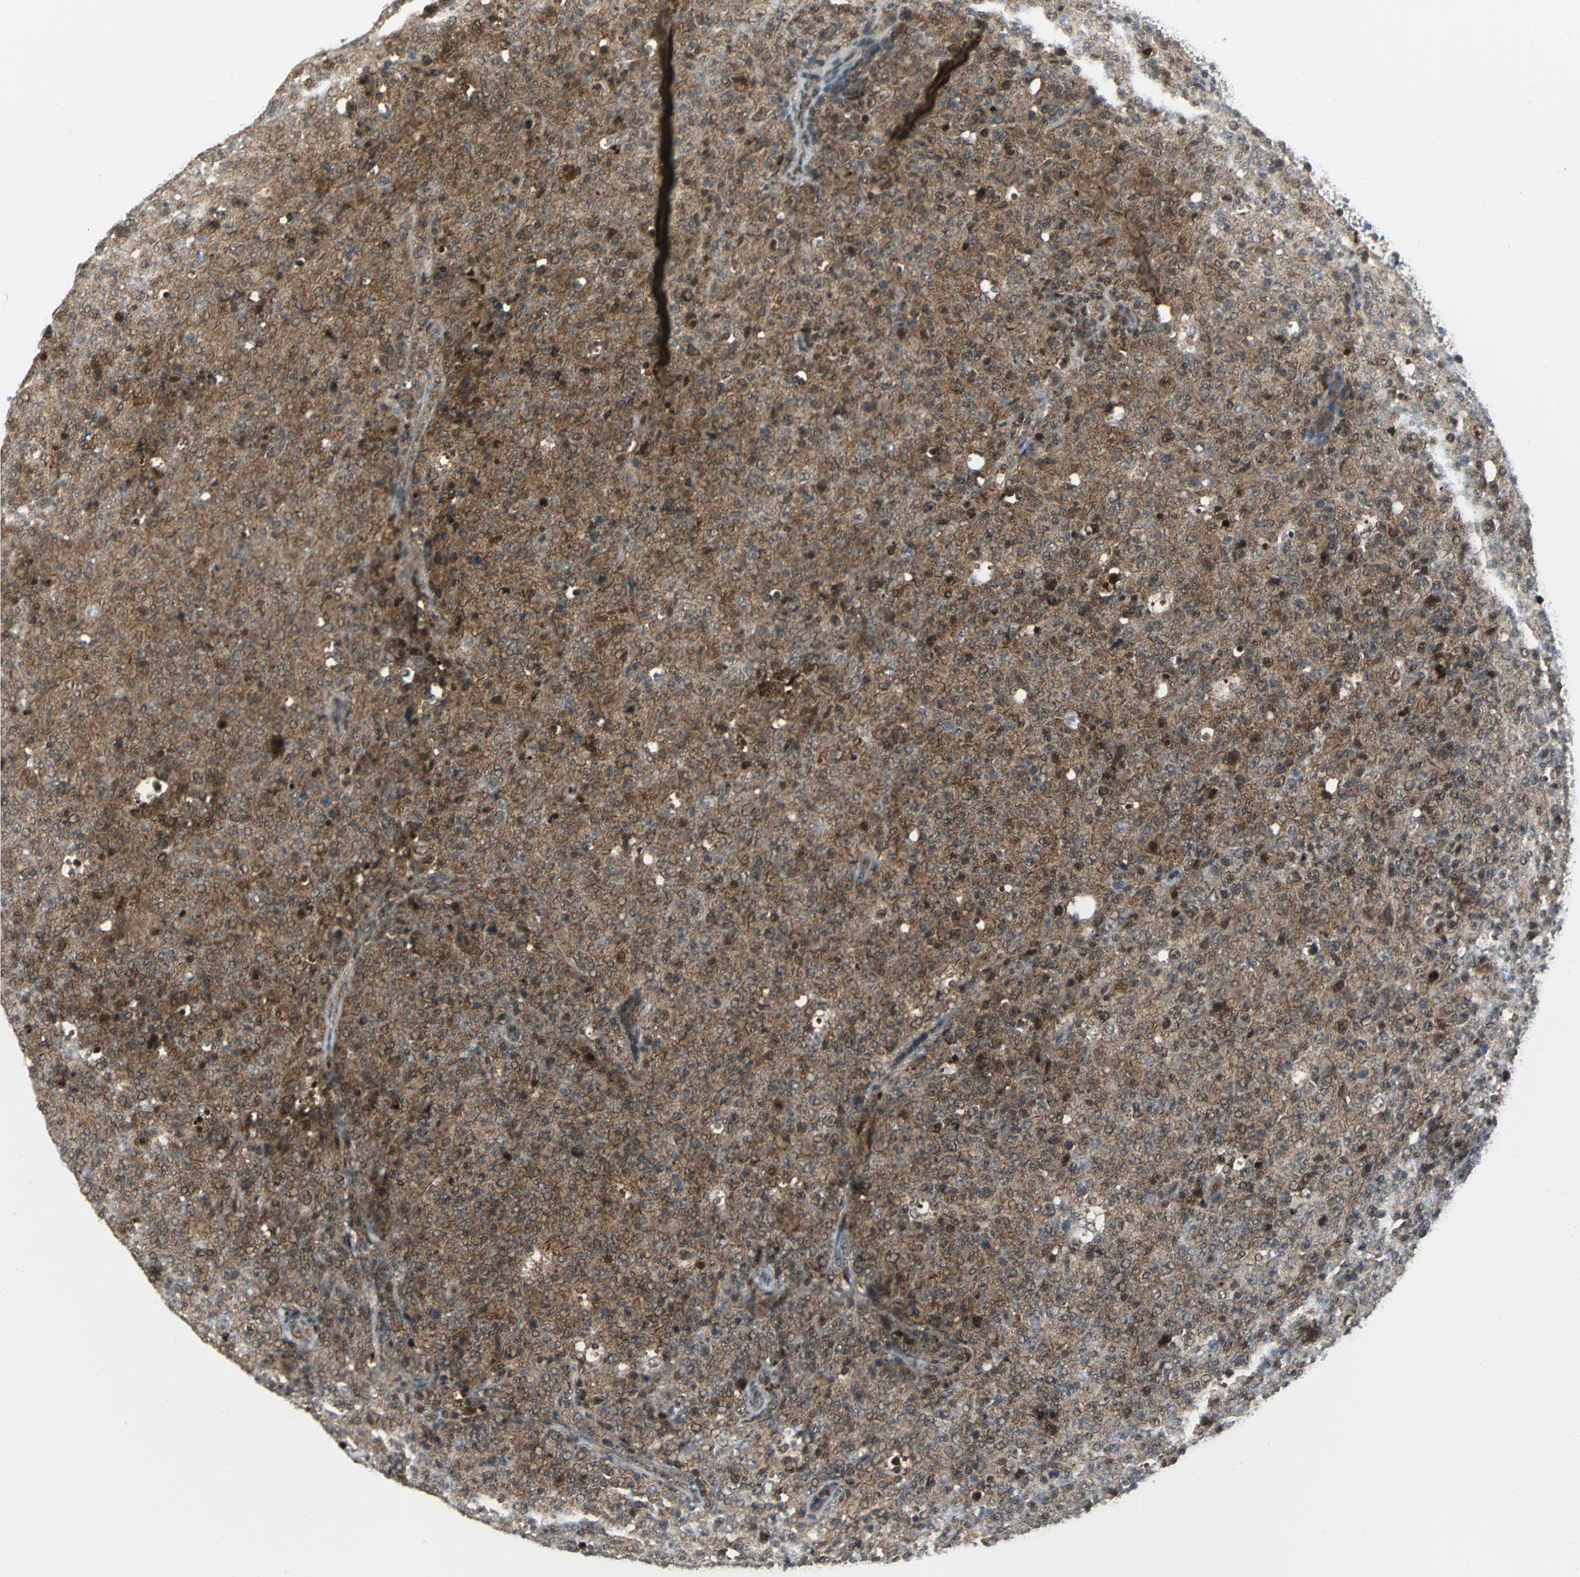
{"staining": {"intensity": "moderate", "quantity": "25%-75%", "location": "cytoplasmic/membranous,nuclear"}, "tissue": "lymphoma", "cell_type": "Tumor cells", "image_type": "cancer", "snomed": [{"axis": "morphology", "description": "Malignant lymphoma, non-Hodgkin's type, High grade"}, {"axis": "topography", "description": "Tonsil"}], "caption": "Human high-grade malignant lymphoma, non-Hodgkin's type stained with a brown dye displays moderate cytoplasmic/membranous and nuclear positive expression in about 25%-75% of tumor cells.", "gene": "PSMA4", "patient": {"sex": "female", "age": 36}}